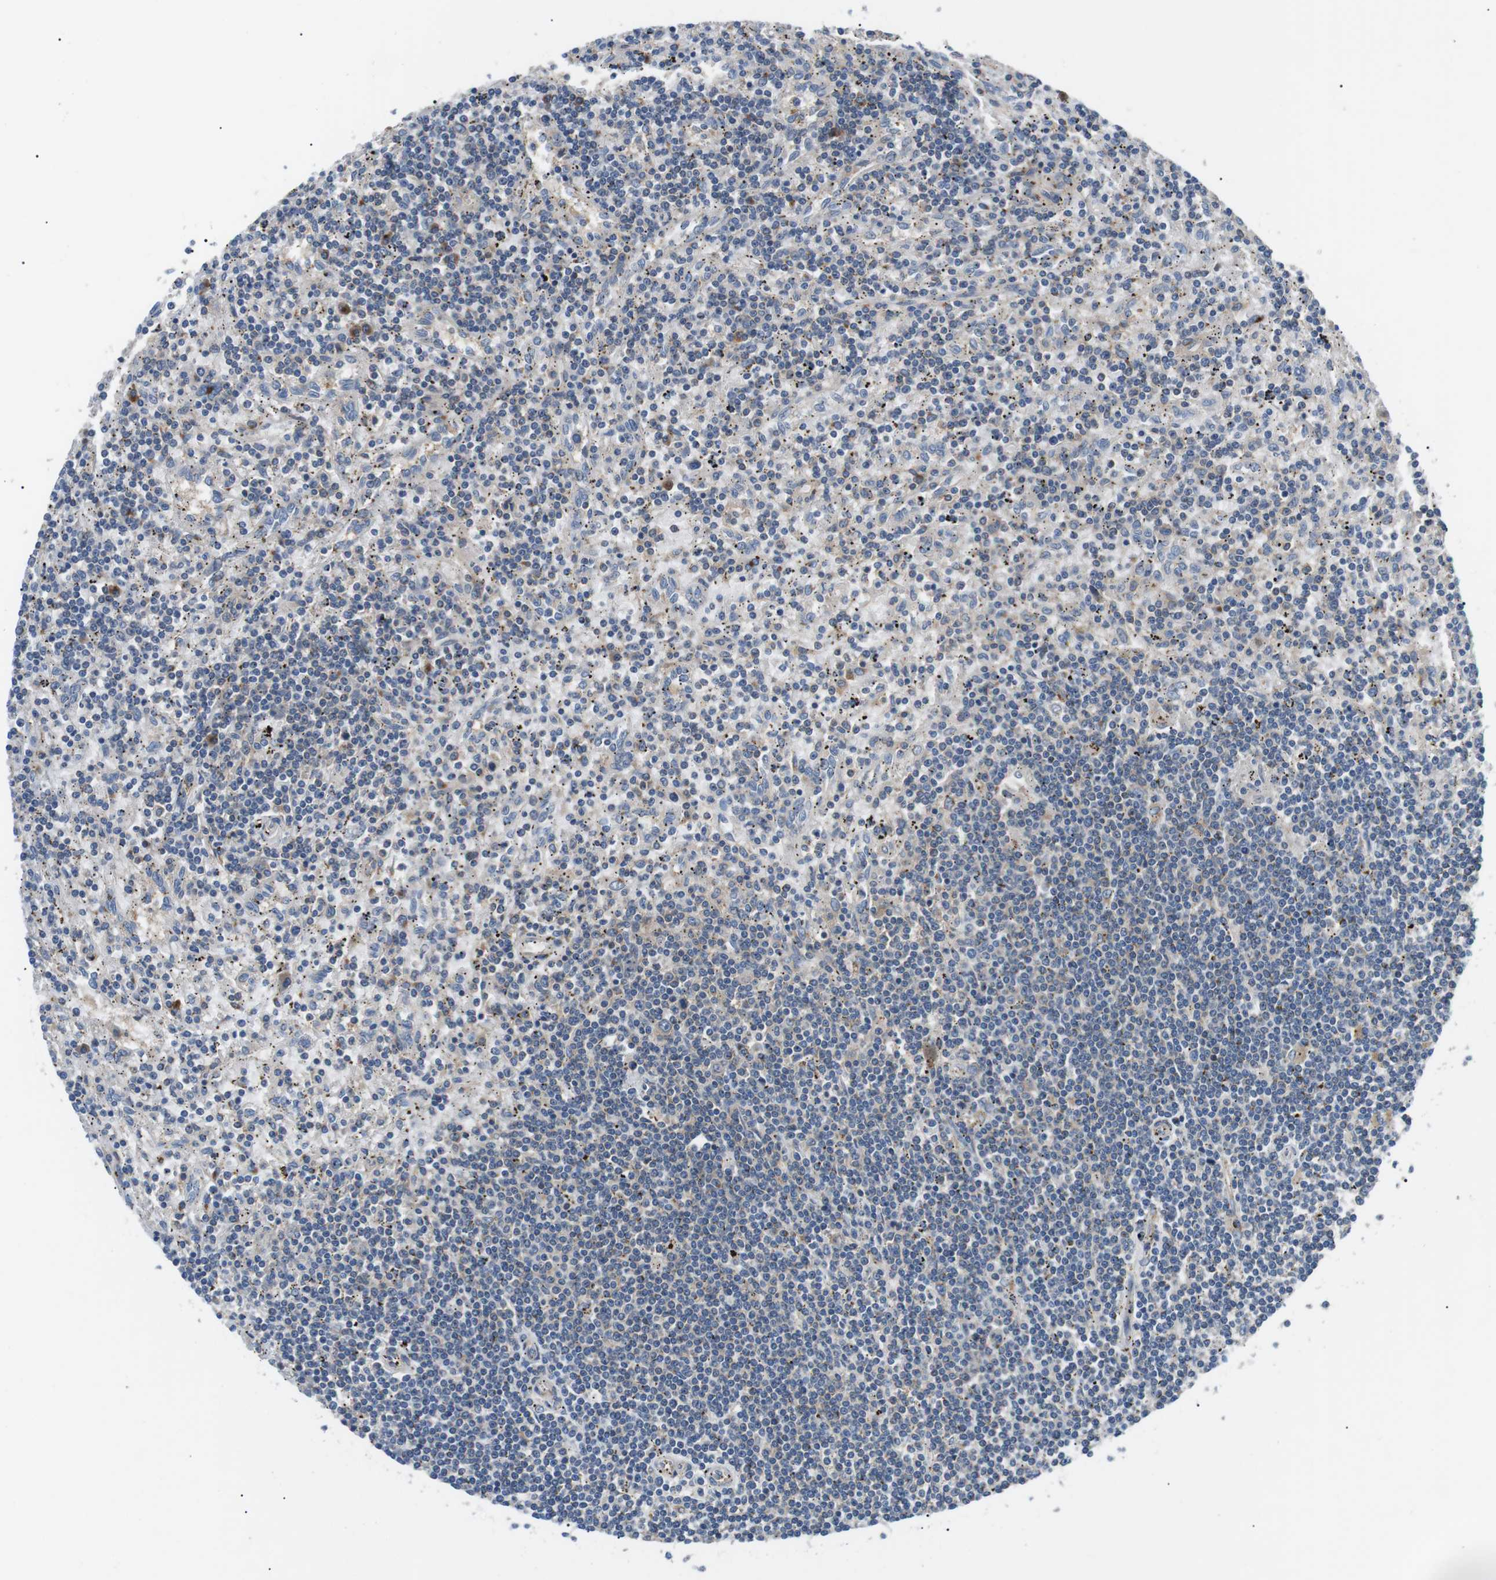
{"staining": {"intensity": "weak", "quantity": "<25%", "location": "cytoplasmic/membranous"}, "tissue": "lymphoma", "cell_type": "Tumor cells", "image_type": "cancer", "snomed": [{"axis": "morphology", "description": "Malignant lymphoma, non-Hodgkin's type, Low grade"}, {"axis": "topography", "description": "Spleen"}], "caption": "A high-resolution micrograph shows immunohistochemistry (IHC) staining of lymphoma, which demonstrates no significant staining in tumor cells.", "gene": "DIPK1A", "patient": {"sex": "male", "age": 76}}